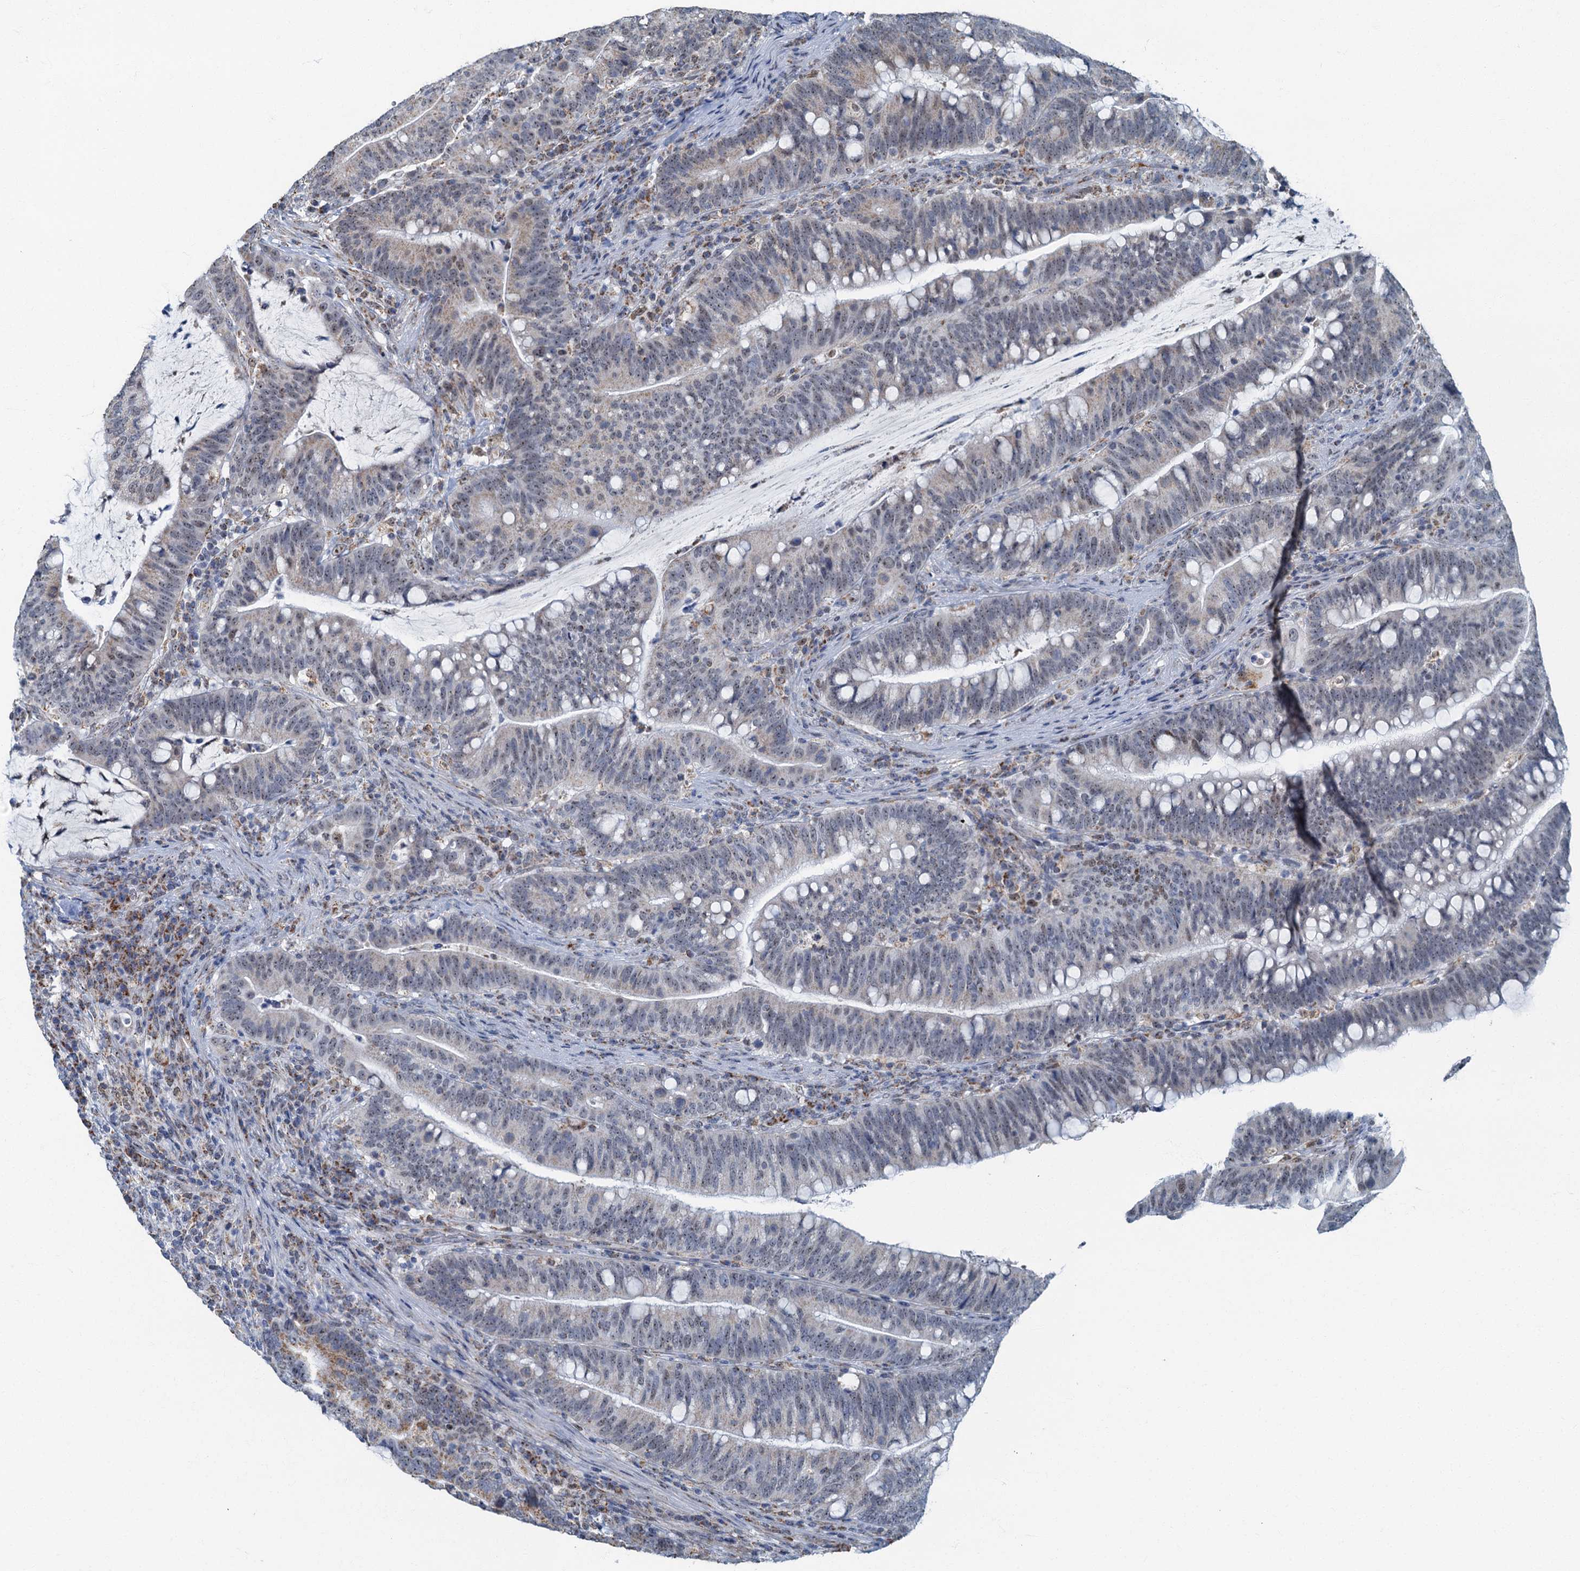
{"staining": {"intensity": "moderate", "quantity": "25%-75%", "location": "cytoplasmic/membranous"}, "tissue": "colorectal cancer", "cell_type": "Tumor cells", "image_type": "cancer", "snomed": [{"axis": "morphology", "description": "Adenocarcinoma, NOS"}, {"axis": "topography", "description": "Colon"}], "caption": "Immunohistochemistry of adenocarcinoma (colorectal) displays medium levels of moderate cytoplasmic/membranous positivity in about 25%-75% of tumor cells. (IHC, brightfield microscopy, high magnification).", "gene": "RAD9B", "patient": {"sex": "female", "age": 66}}